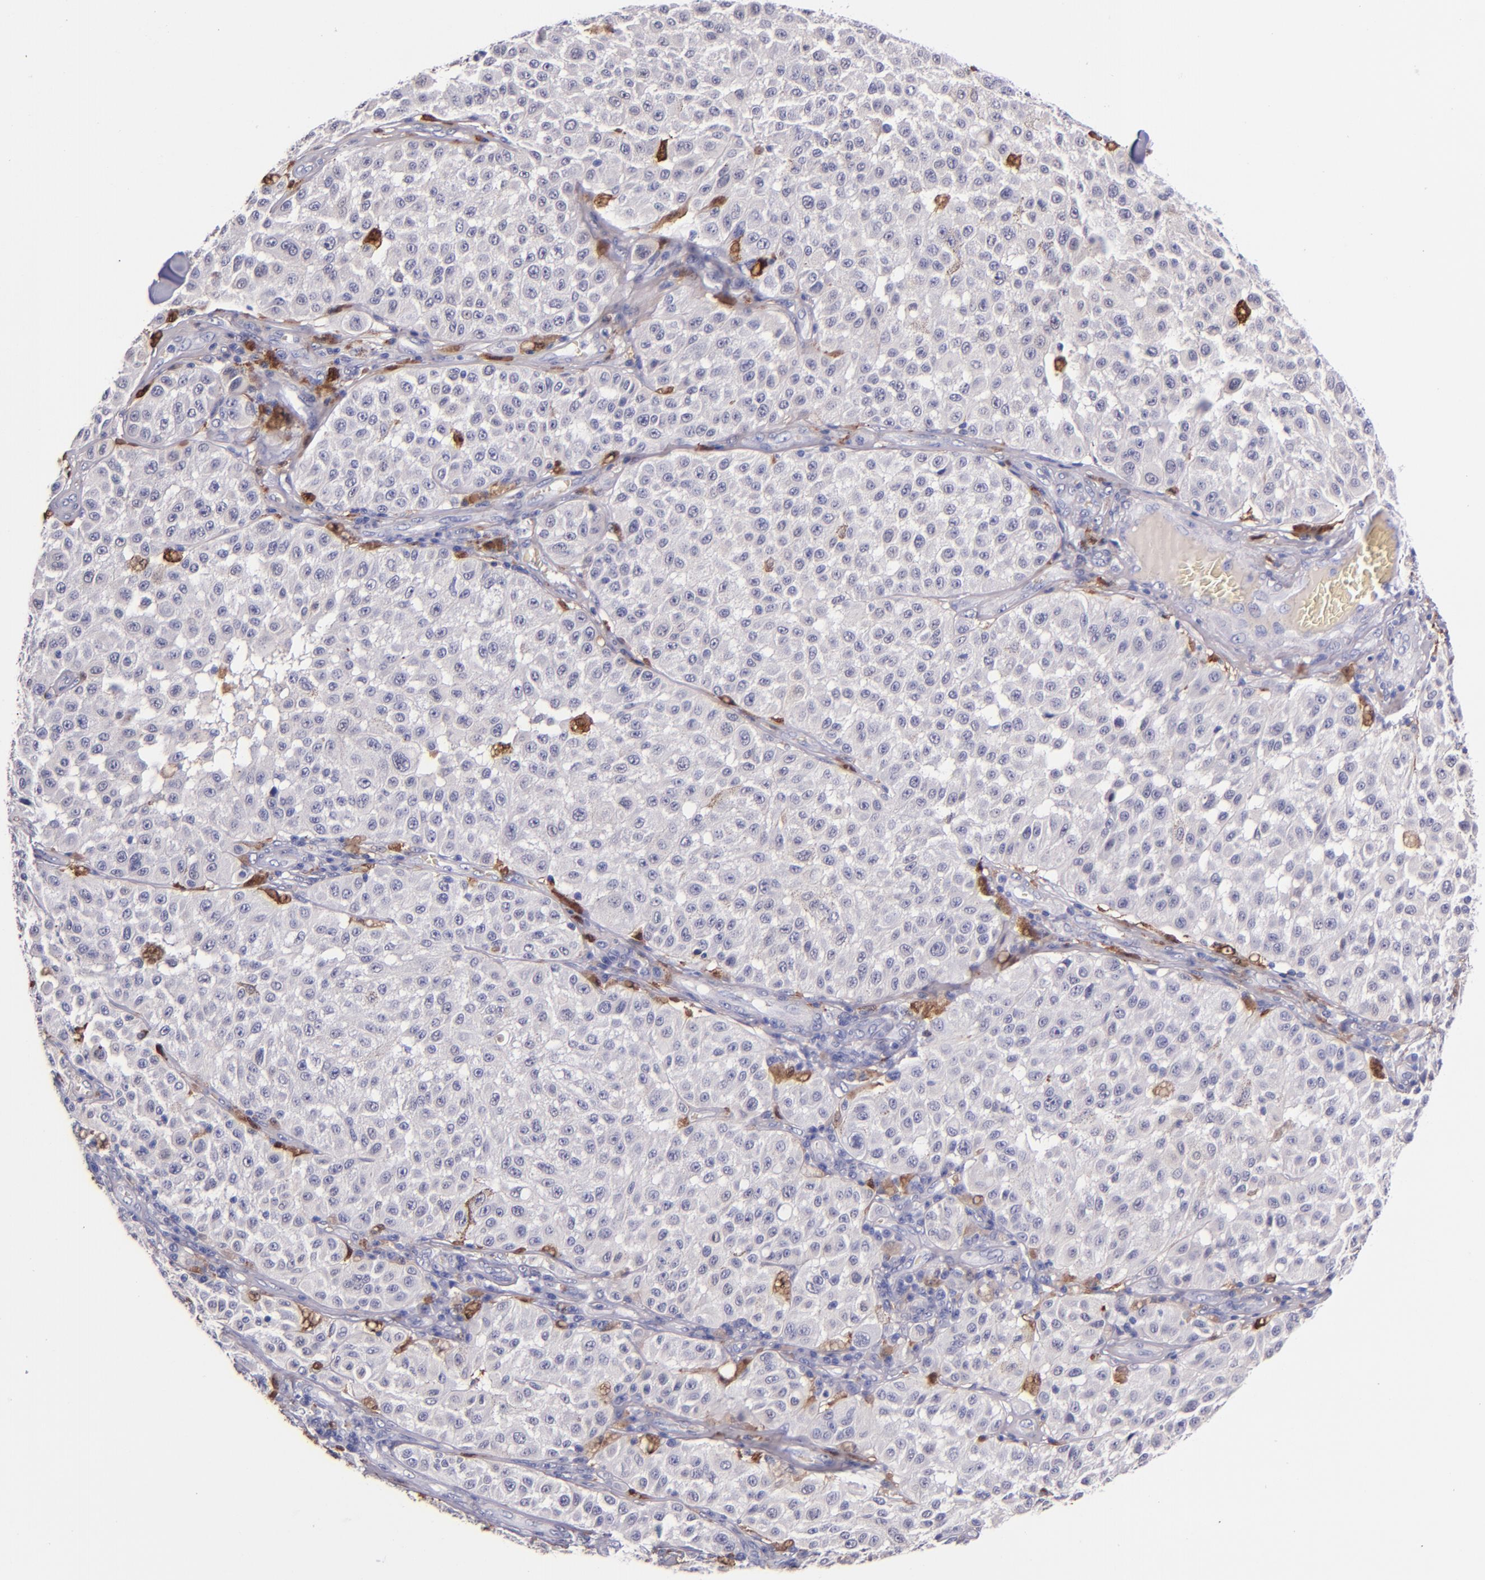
{"staining": {"intensity": "negative", "quantity": "none", "location": "none"}, "tissue": "melanoma", "cell_type": "Tumor cells", "image_type": "cancer", "snomed": [{"axis": "morphology", "description": "Malignant melanoma, NOS"}, {"axis": "topography", "description": "Skin"}], "caption": "Melanoma stained for a protein using immunohistochemistry (IHC) shows no expression tumor cells.", "gene": "F13A1", "patient": {"sex": "female", "age": 64}}